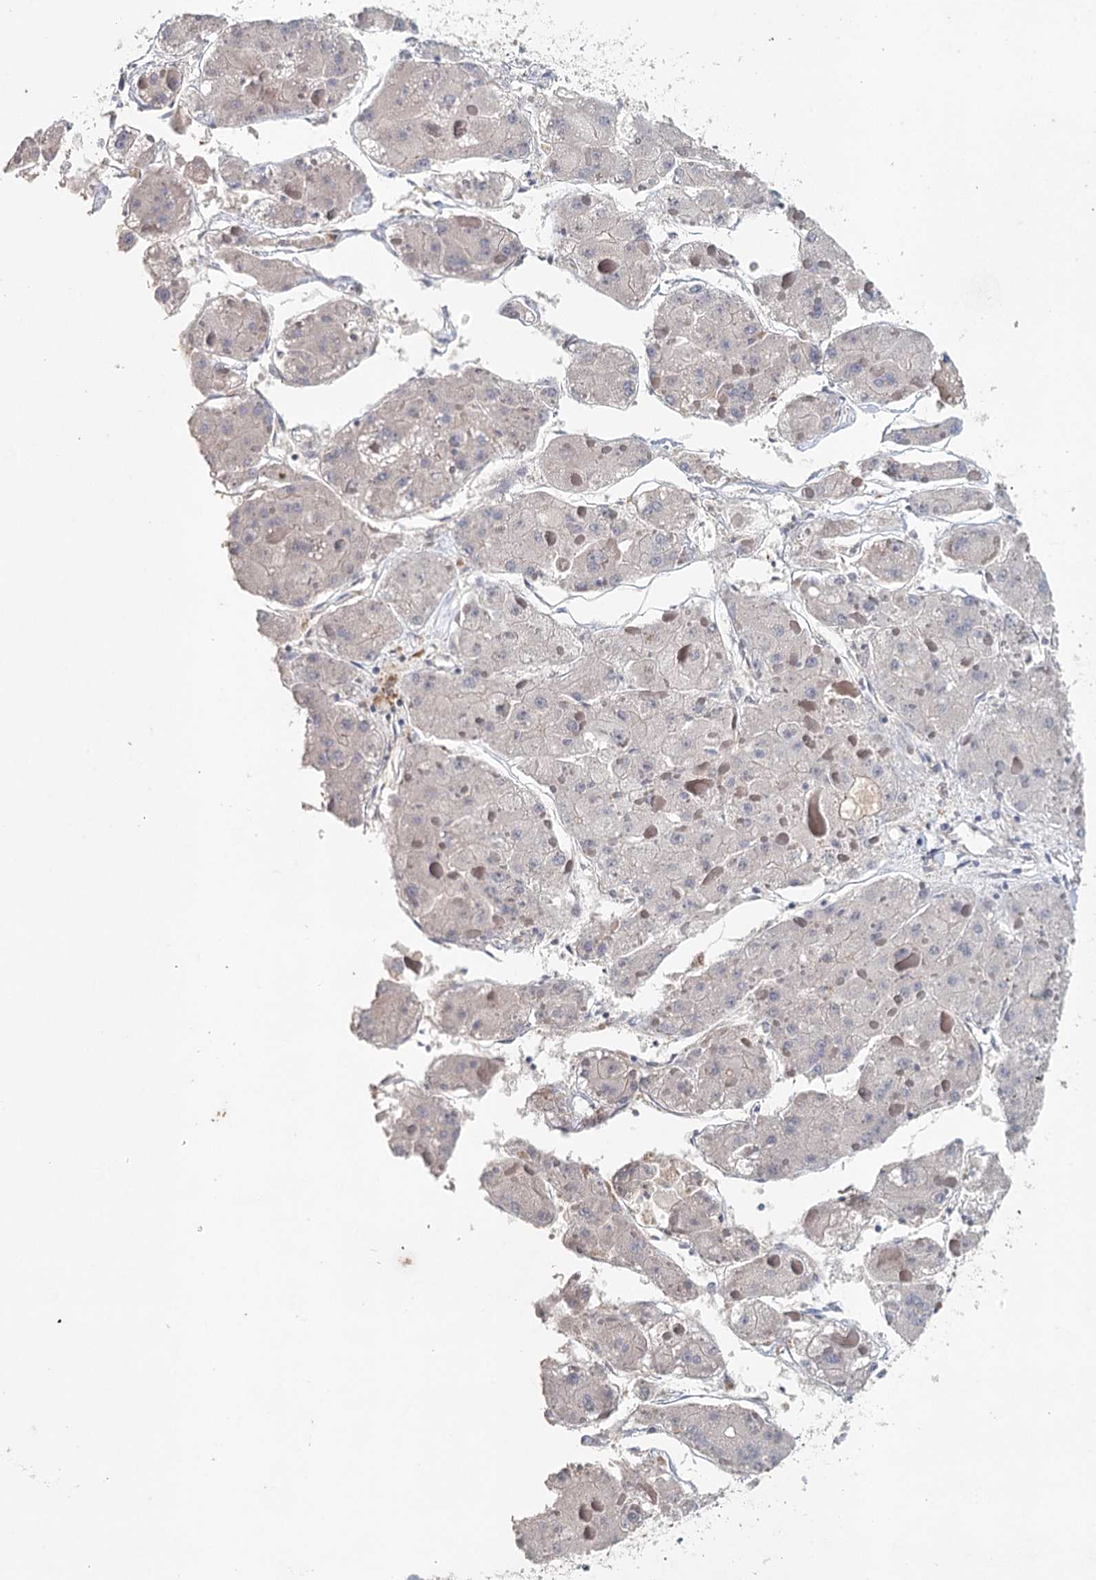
{"staining": {"intensity": "negative", "quantity": "none", "location": "none"}, "tissue": "liver cancer", "cell_type": "Tumor cells", "image_type": "cancer", "snomed": [{"axis": "morphology", "description": "Carcinoma, Hepatocellular, NOS"}, {"axis": "topography", "description": "Liver"}], "caption": "Liver cancer (hepatocellular carcinoma) was stained to show a protein in brown. There is no significant positivity in tumor cells. (Immunohistochemistry (ihc), brightfield microscopy, high magnification).", "gene": "SYNPO", "patient": {"sex": "female", "age": 73}}